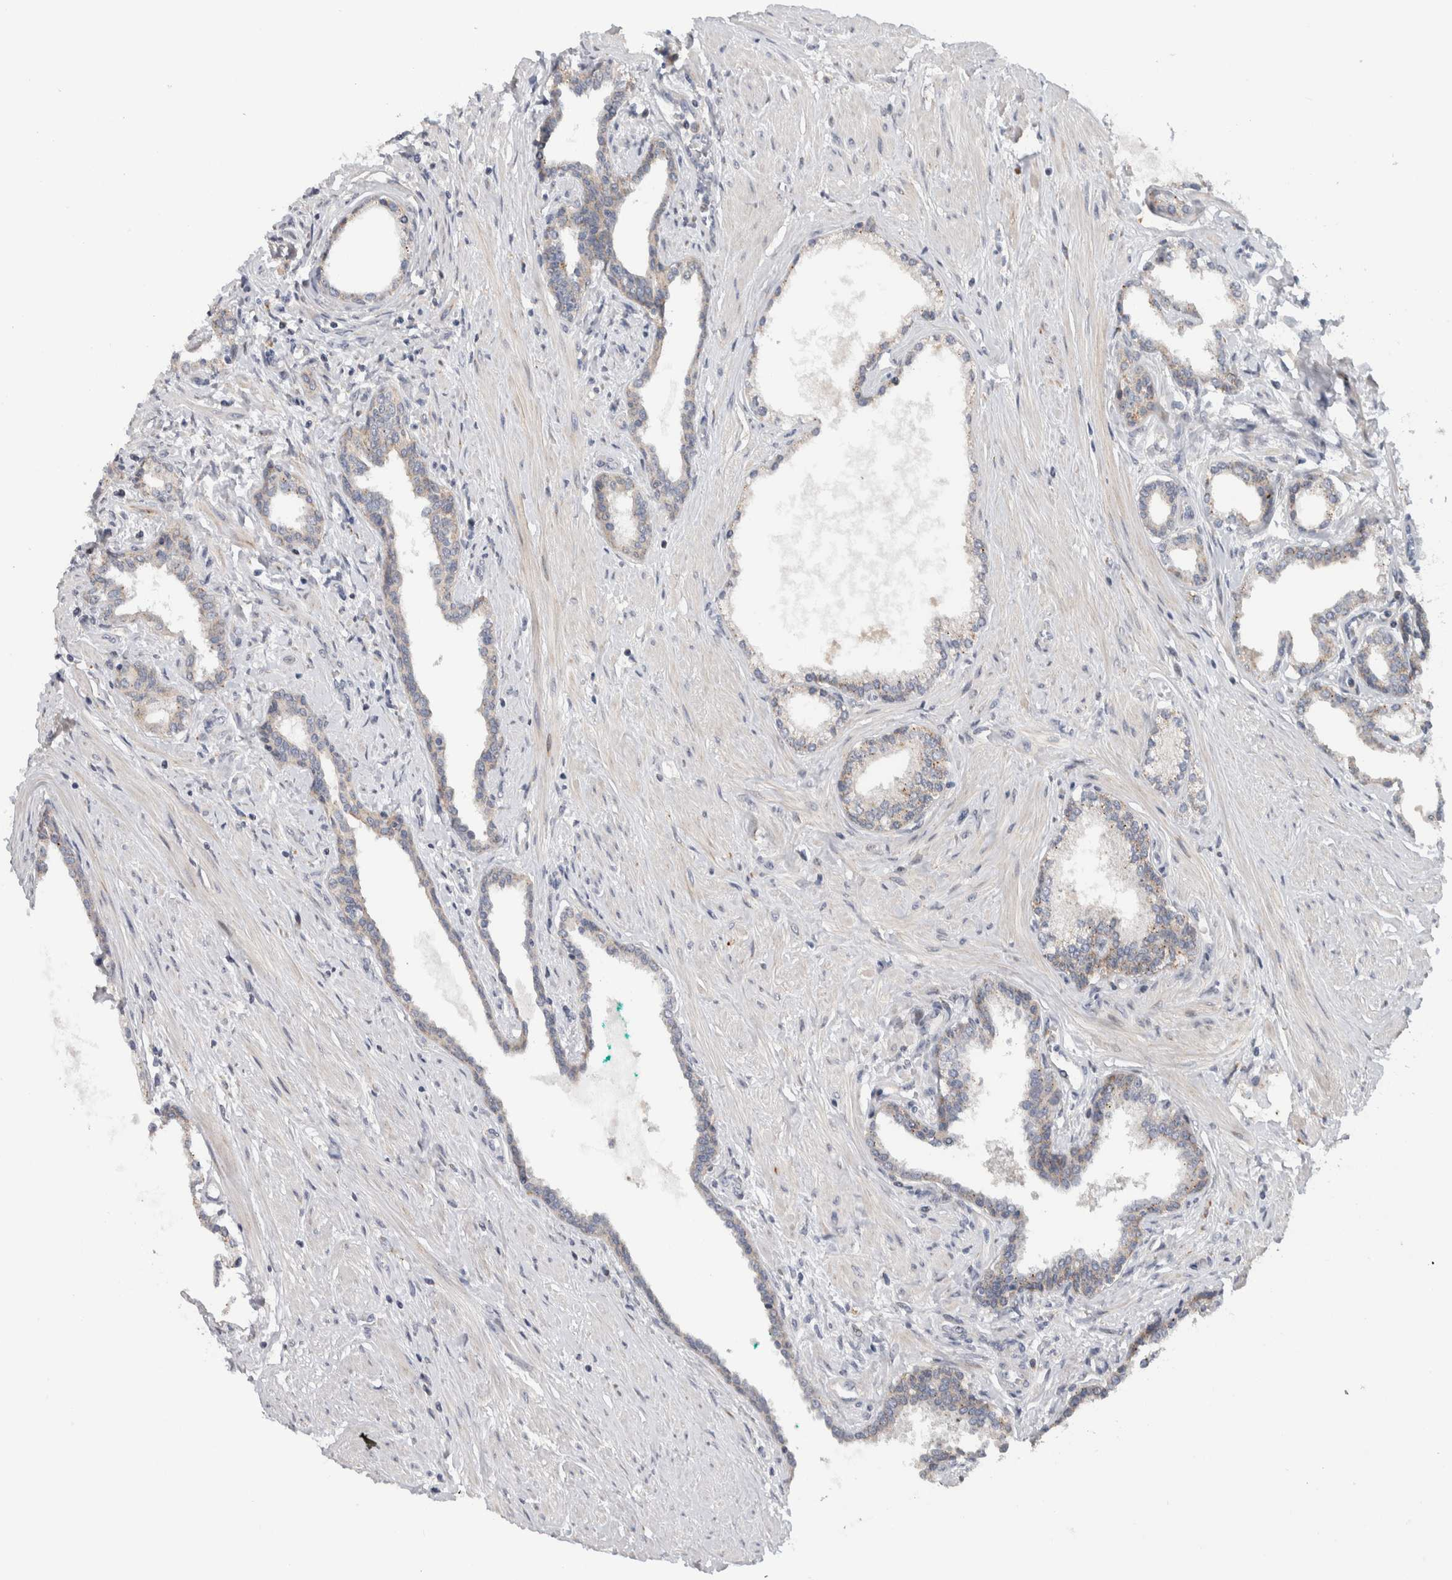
{"staining": {"intensity": "weak", "quantity": "<25%", "location": "cytoplasmic/membranous"}, "tissue": "prostate cancer", "cell_type": "Tumor cells", "image_type": "cancer", "snomed": [{"axis": "morphology", "description": "Adenocarcinoma, High grade"}, {"axis": "topography", "description": "Prostate"}], "caption": "There is no significant positivity in tumor cells of prostate cancer (adenocarcinoma (high-grade)).", "gene": "PRRG4", "patient": {"sex": "male", "age": 52}}